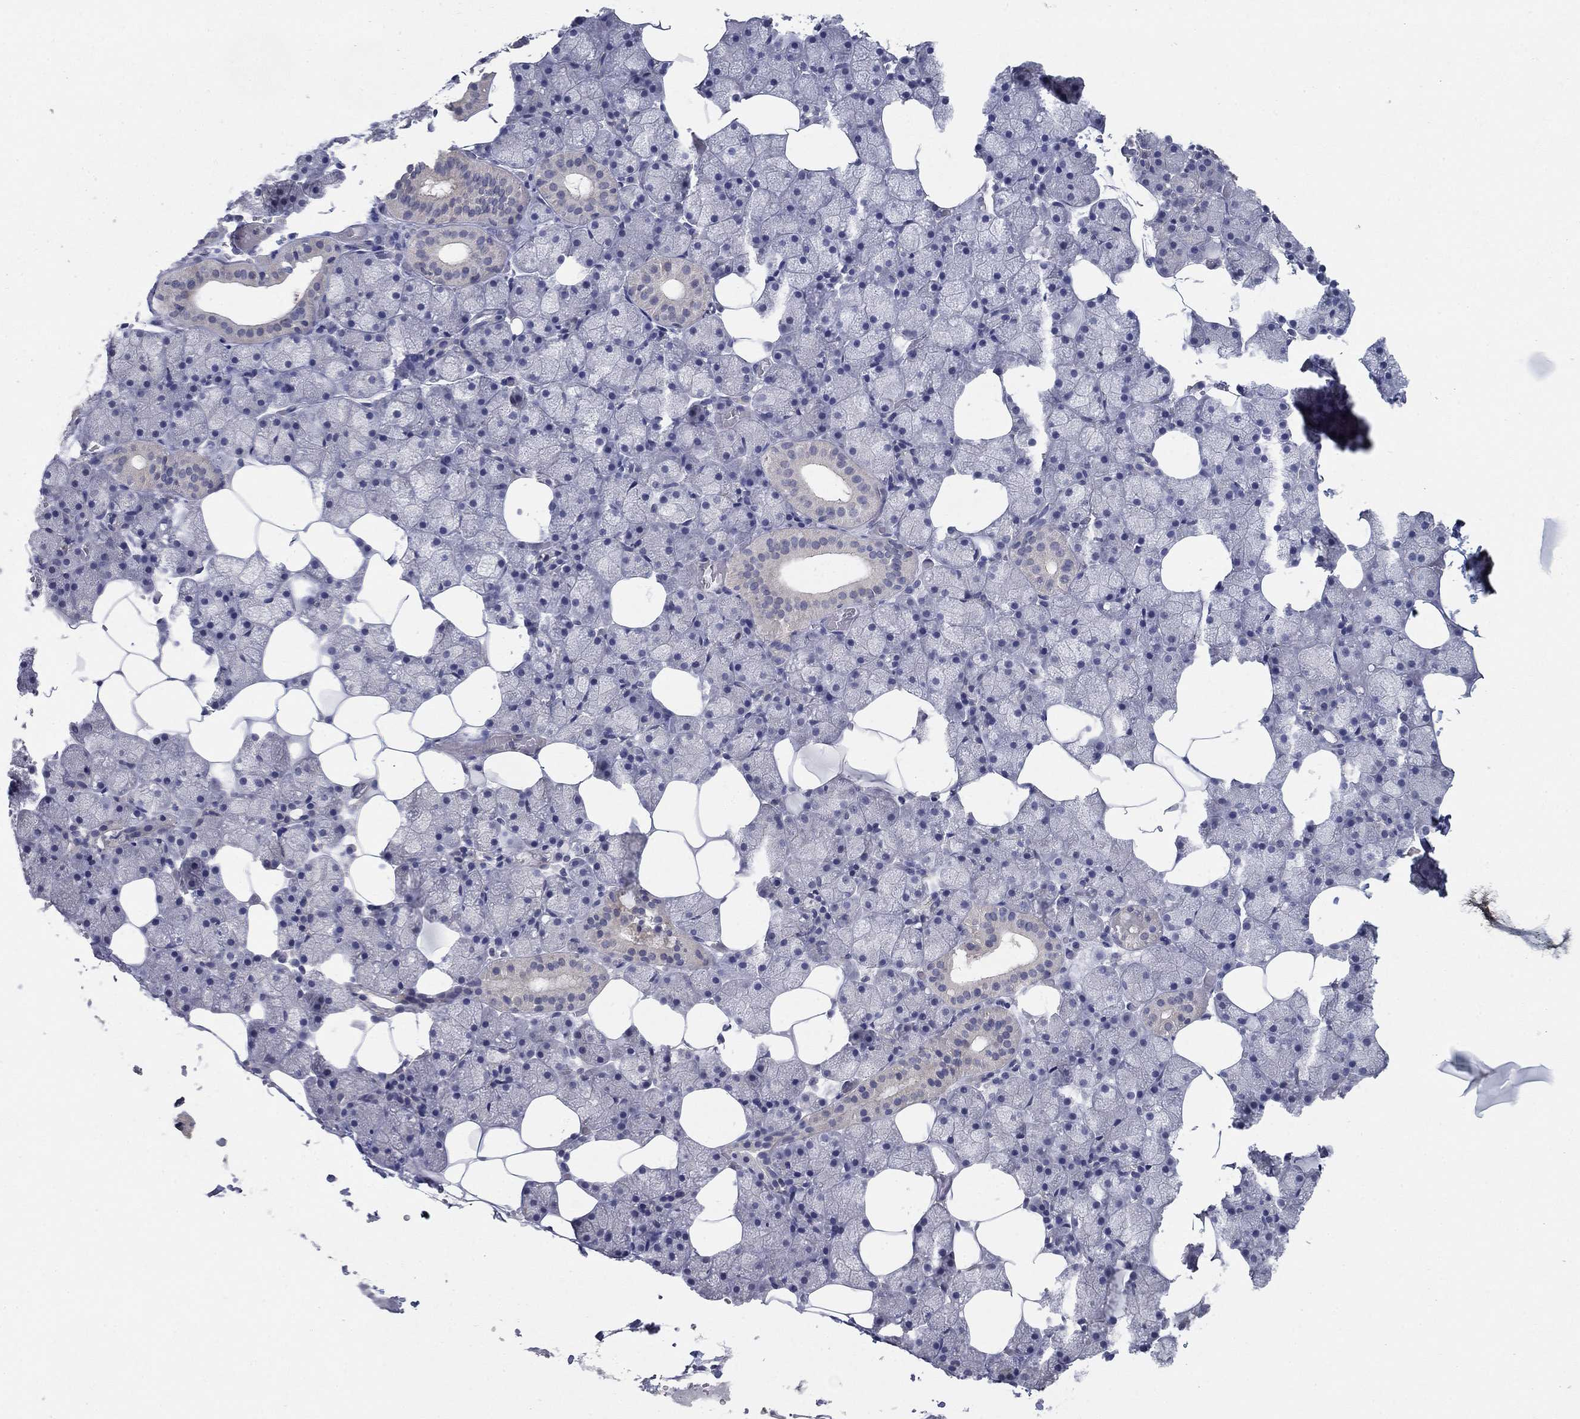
{"staining": {"intensity": "negative", "quantity": "none", "location": "none"}, "tissue": "salivary gland", "cell_type": "Glandular cells", "image_type": "normal", "snomed": [{"axis": "morphology", "description": "Normal tissue, NOS"}, {"axis": "topography", "description": "Salivary gland"}], "caption": "Immunohistochemistry (IHC) micrograph of benign human salivary gland stained for a protein (brown), which exhibits no positivity in glandular cells. Nuclei are stained in blue.", "gene": "GRK7", "patient": {"sex": "male", "age": 38}}